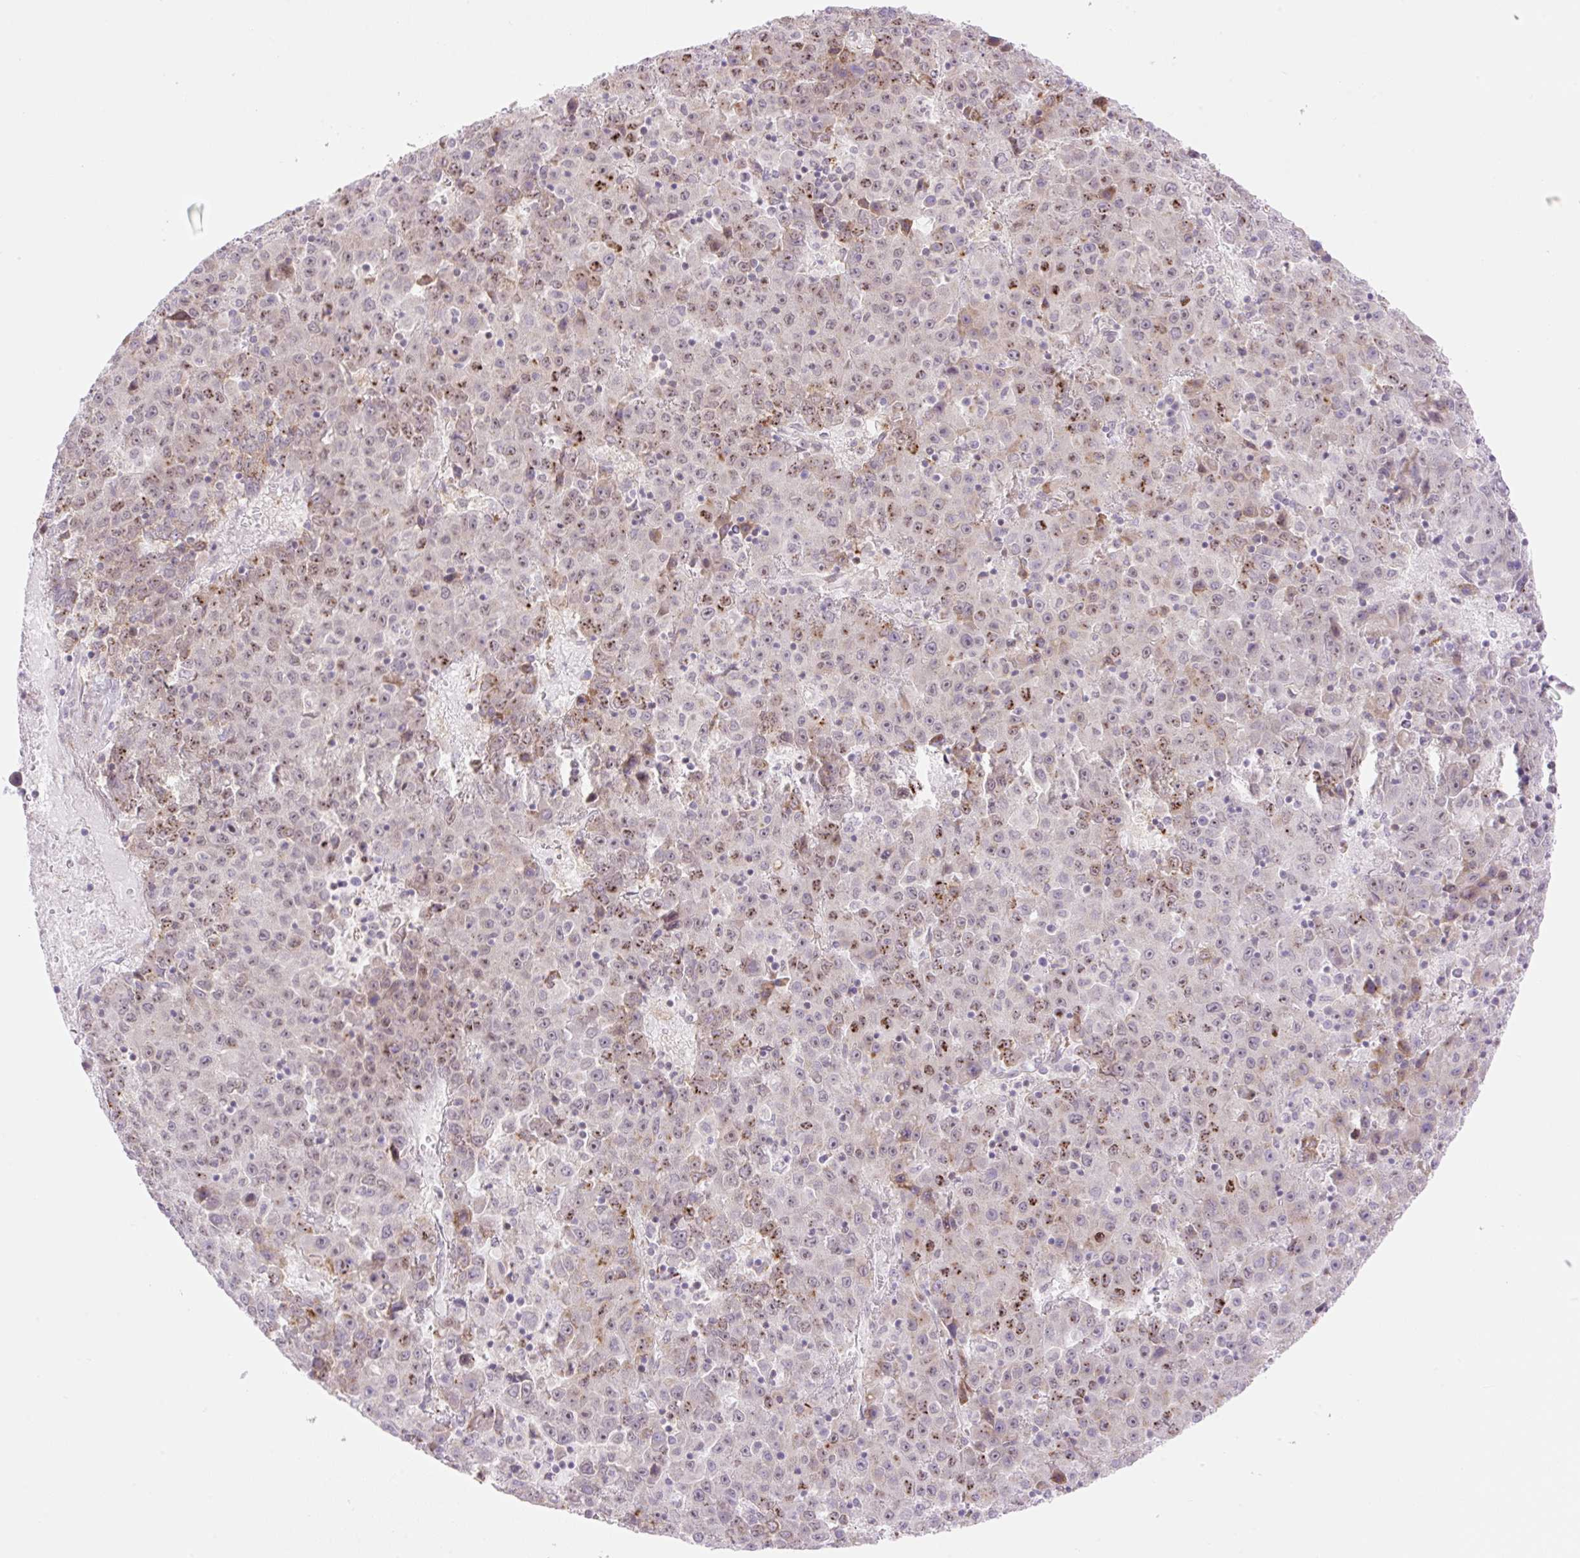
{"staining": {"intensity": "moderate", "quantity": "25%-75%", "location": "cytoplasmic/membranous,nuclear"}, "tissue": "liver cancer", "cell_type": "Tumor cells", "image_type": "cancer", "snomed": [{"axis": "morphology", "description": "Carcinoma, Hepatocellular, NOS"}, {"axis": "topography", "description": "Liver"}], "caption": "Moderate cytoplasmic/membranous and nuclear expression is identified in approximately 25%-75% of tumor cells in liver cancer.", "gene": "ZFP41", "patient": {"sex": "female", "age": 53}}